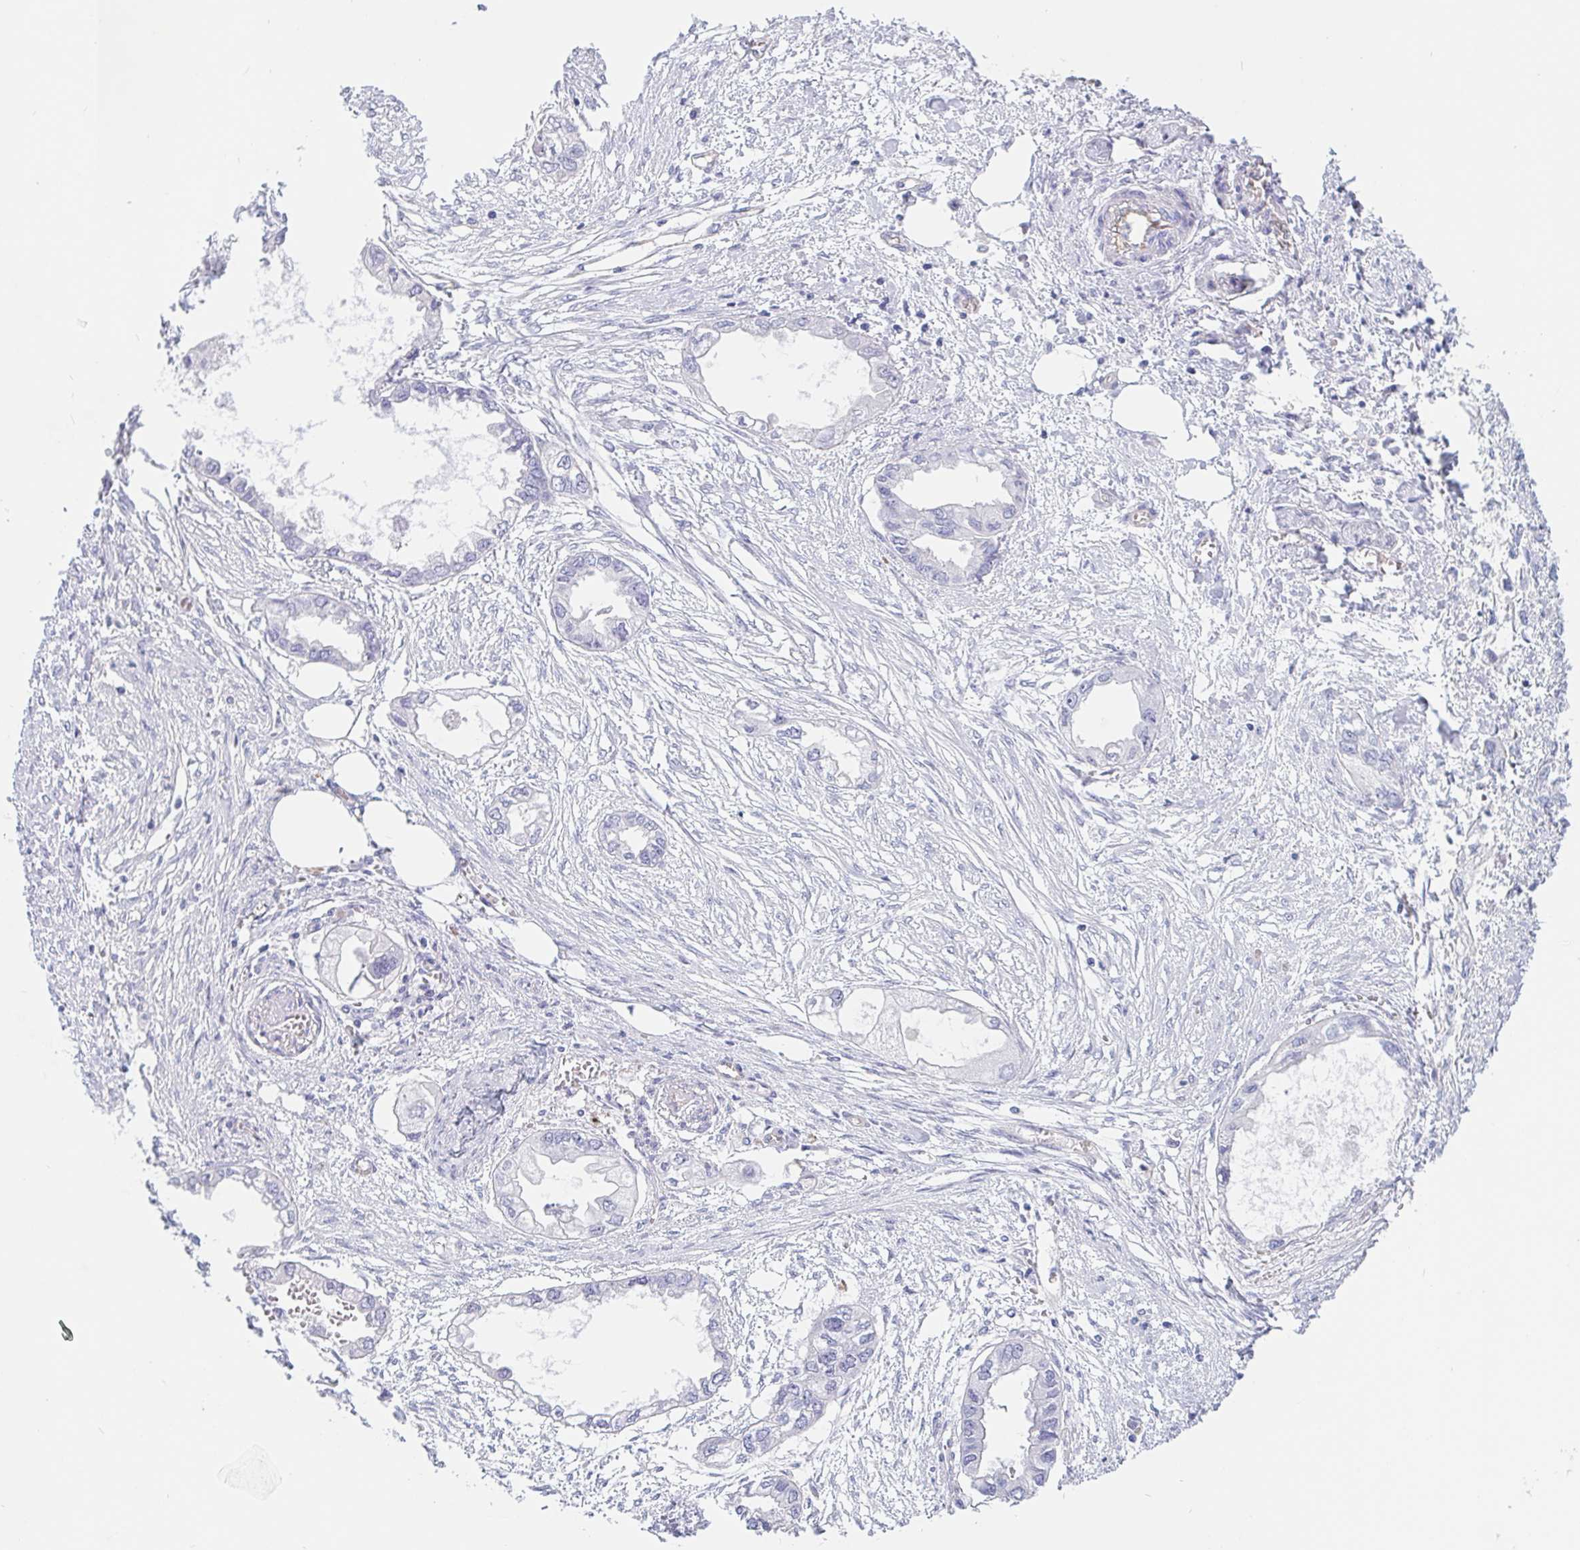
{"staining": {"intensity": "negative", "quantity": "none", "location": "none"}, "tissue": "endometrial cancer", "cell_type": "Tumor cells", "image_type": "cancer", "snomed": [{"axis": "morphology", "description": "Adenocarcinoma, NOS"}, {"axis": "morphology", "description": "Adenocarcinoma, metastatic, NOS"}, {"axis": "topography", "description": "Adipose tissue"}, {"axis": "topography", "description": "Endometrium"}], "caption": "Adenocarcinoma (endometrial) stained for a protein using immunohistochemistry reveals no expression tumor cells.", "gene": "LIMCH1", "patient": {"sex": "female", "age": 67}}